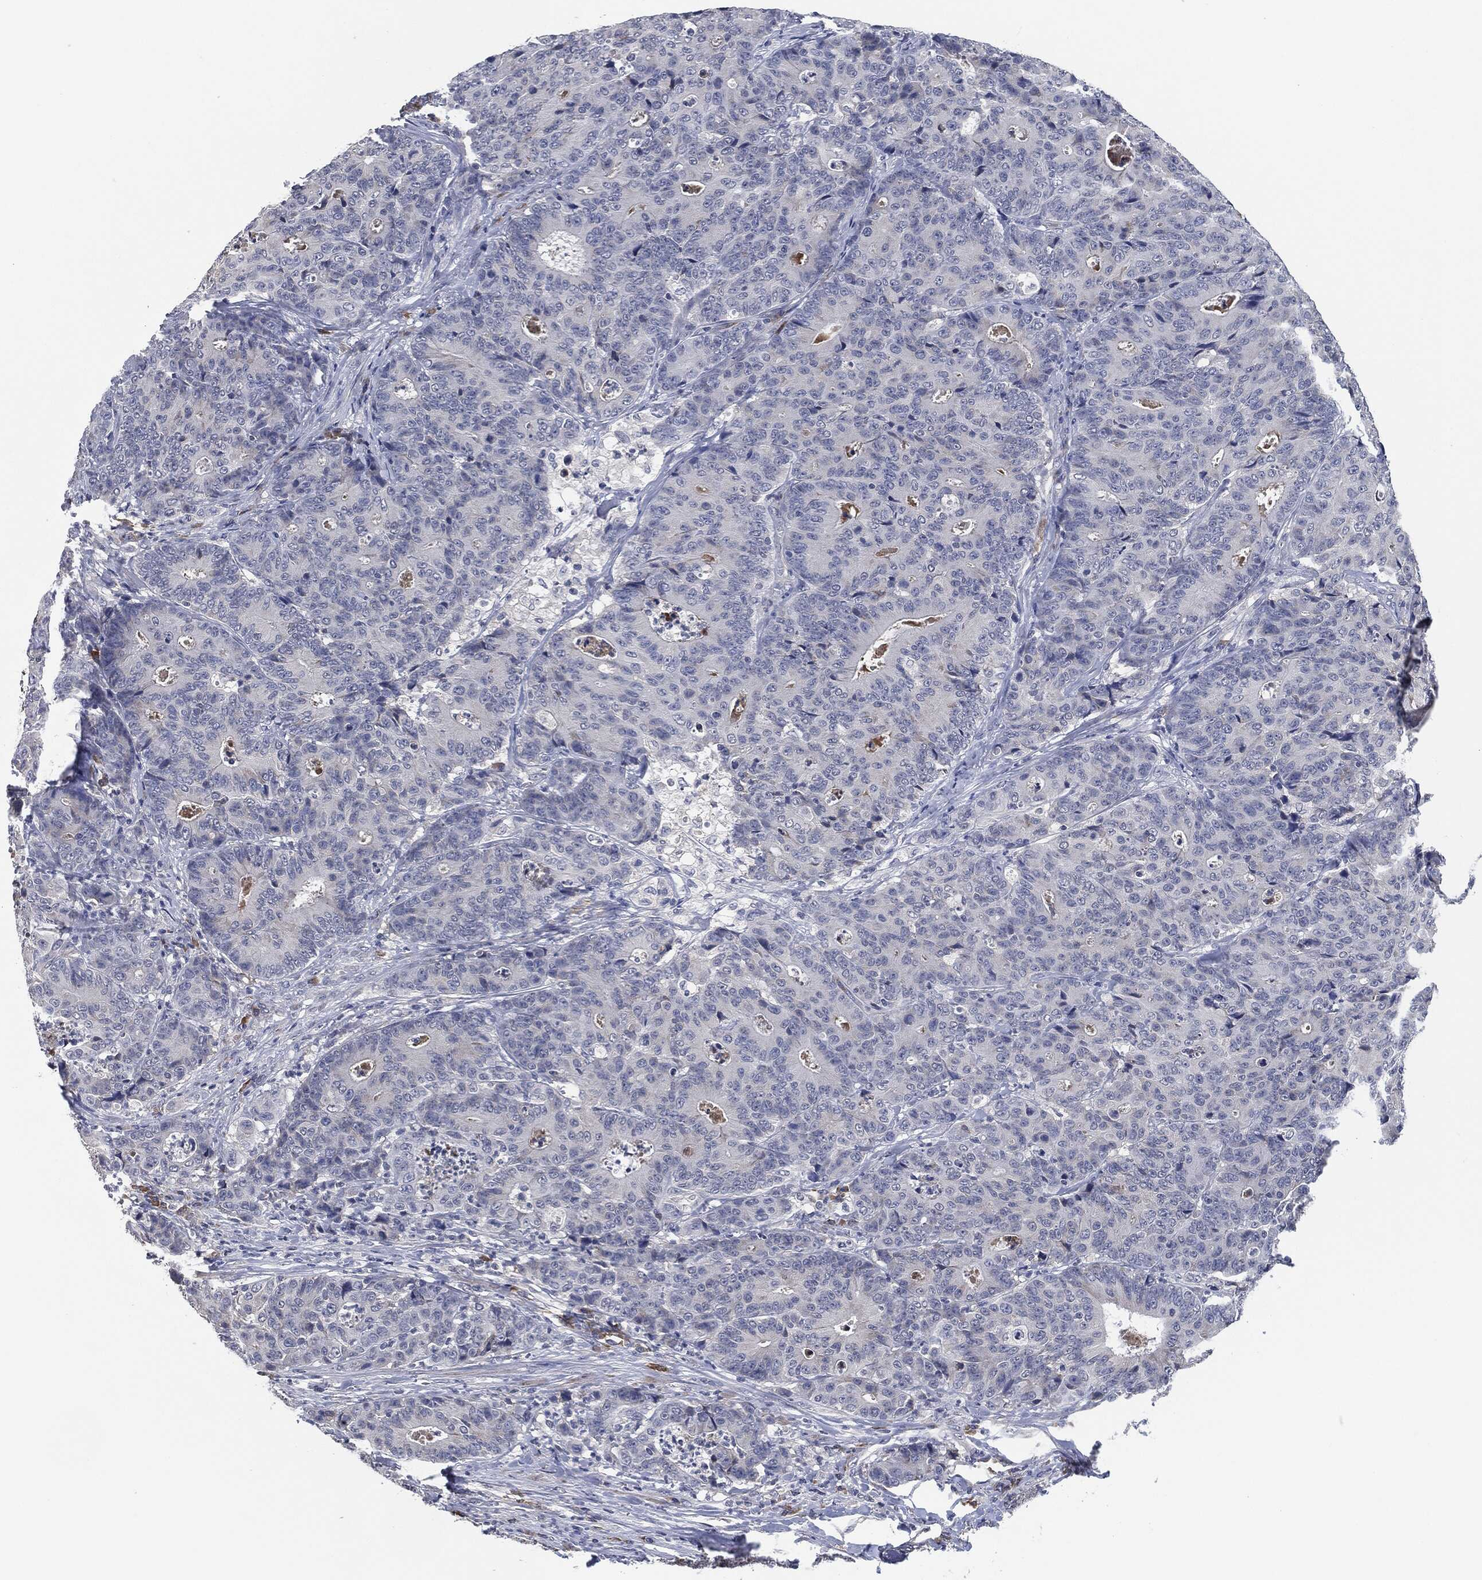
{"staining": {"intensity": "negative", "quantity": "none", "location": "none"}, "tissue": "colorectal cancer", "cell_type": "Tumor cells", "image_type": "cancer", "snomed": [{"axis": "morphology", "description": "Adenocarcinoma, NOS"}, {"axis": "topography", "description": "Colon"}], "caption": "Immunohistochemistry (IHC) of human adenocarcinoma (colorectal) reveals no positivity in tumor cells.", "gene": "IL2RG", "patient": {"sex": "male", "age": 70}}